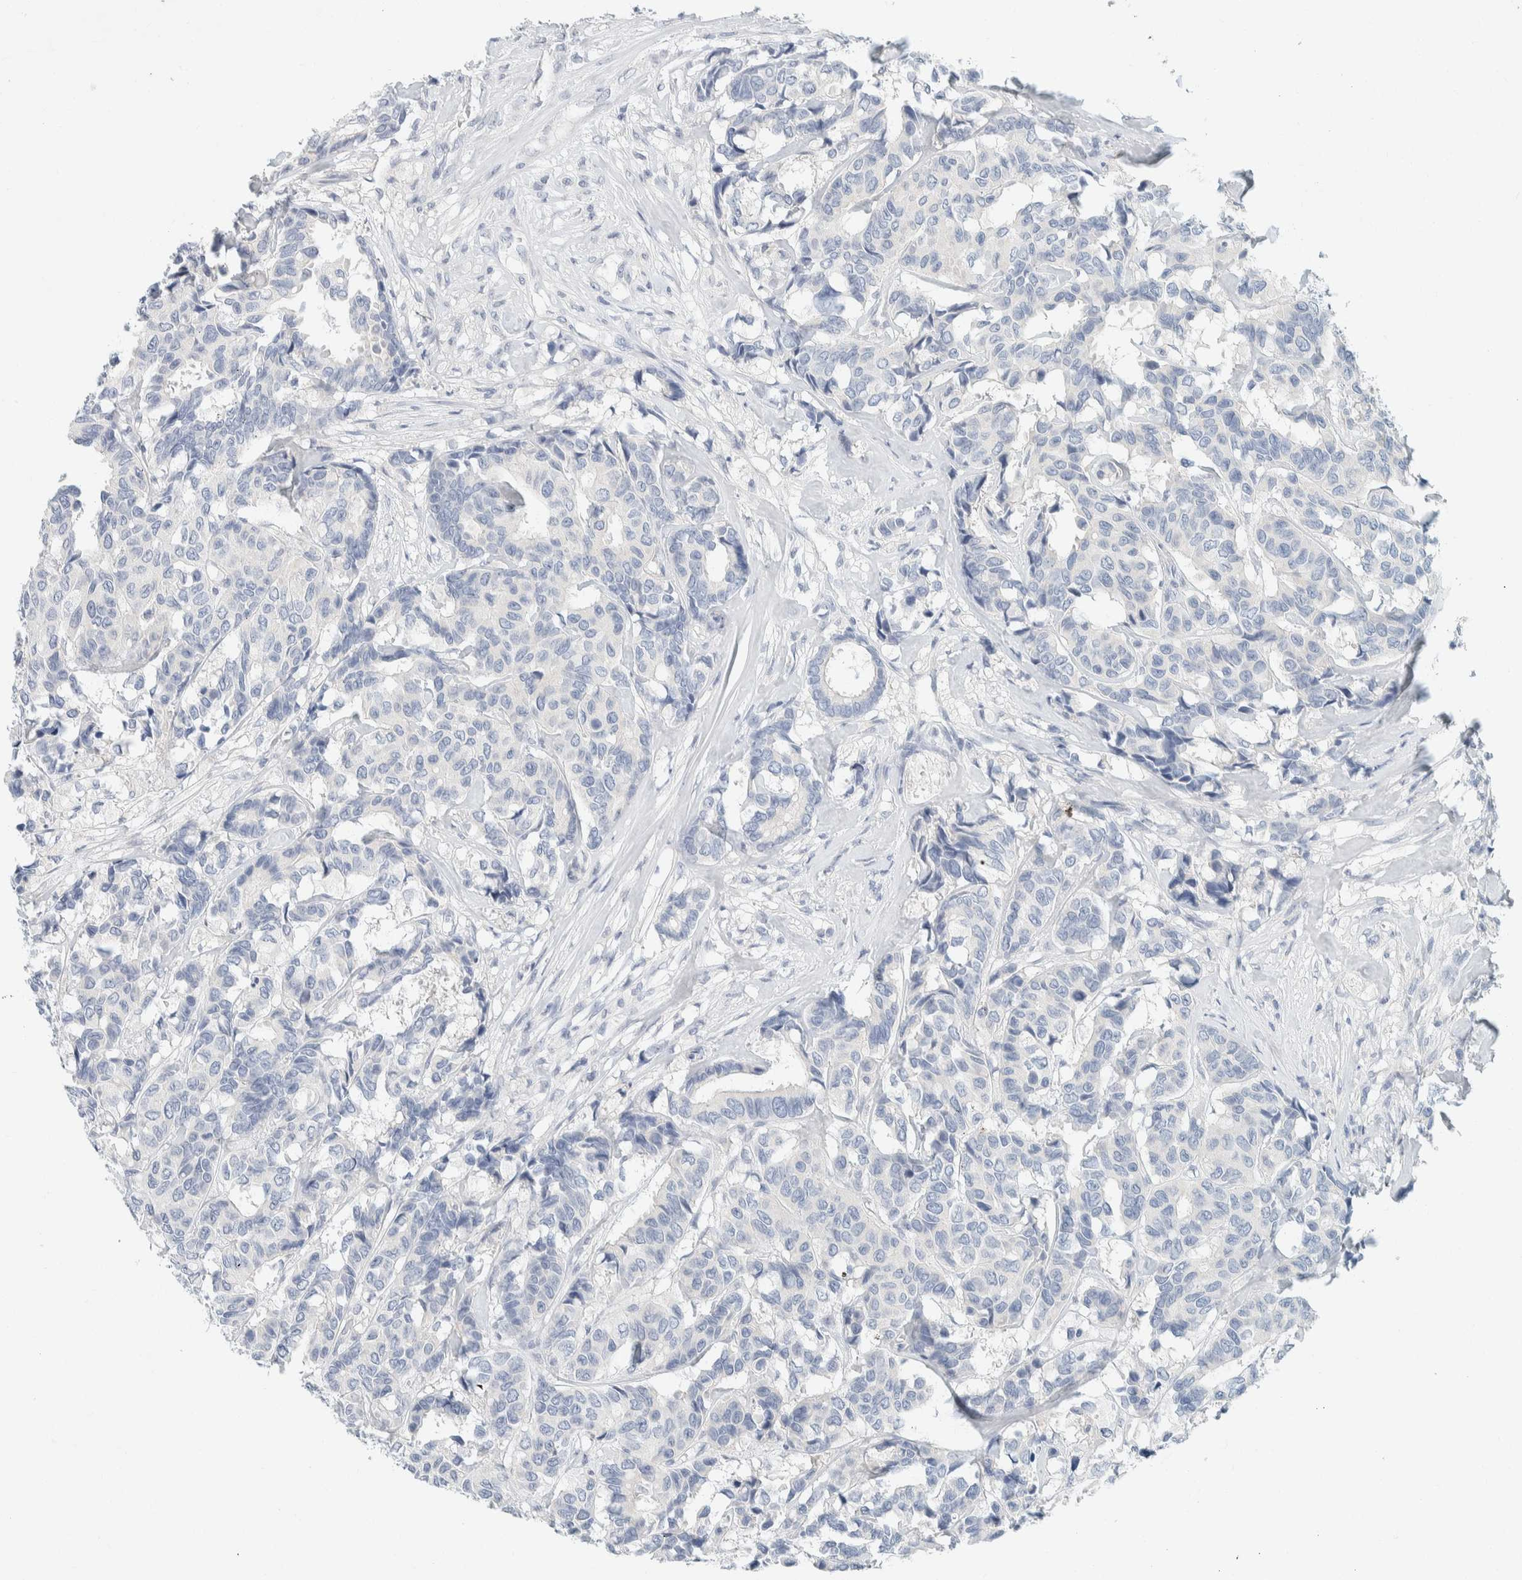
{"staining": {"intensity": "negative", "quantity": "none", "location": "none"}, "tissue": "breast cancer", "cell_type": "Tumor cells", "image_type": "cancer", "snomed": [{"axis": "morphology", "description": "Duct carcinoma"}, {"axis": "topography", "description": "Breast"}], "caption": "This is a photomicrograph of immunohistochemistry staining of breast invasive ductal carcinoma, which shows no staining in tumor cells.", "gene": "ALOX12B", "patient": {"sex": "female", "age": 87}}